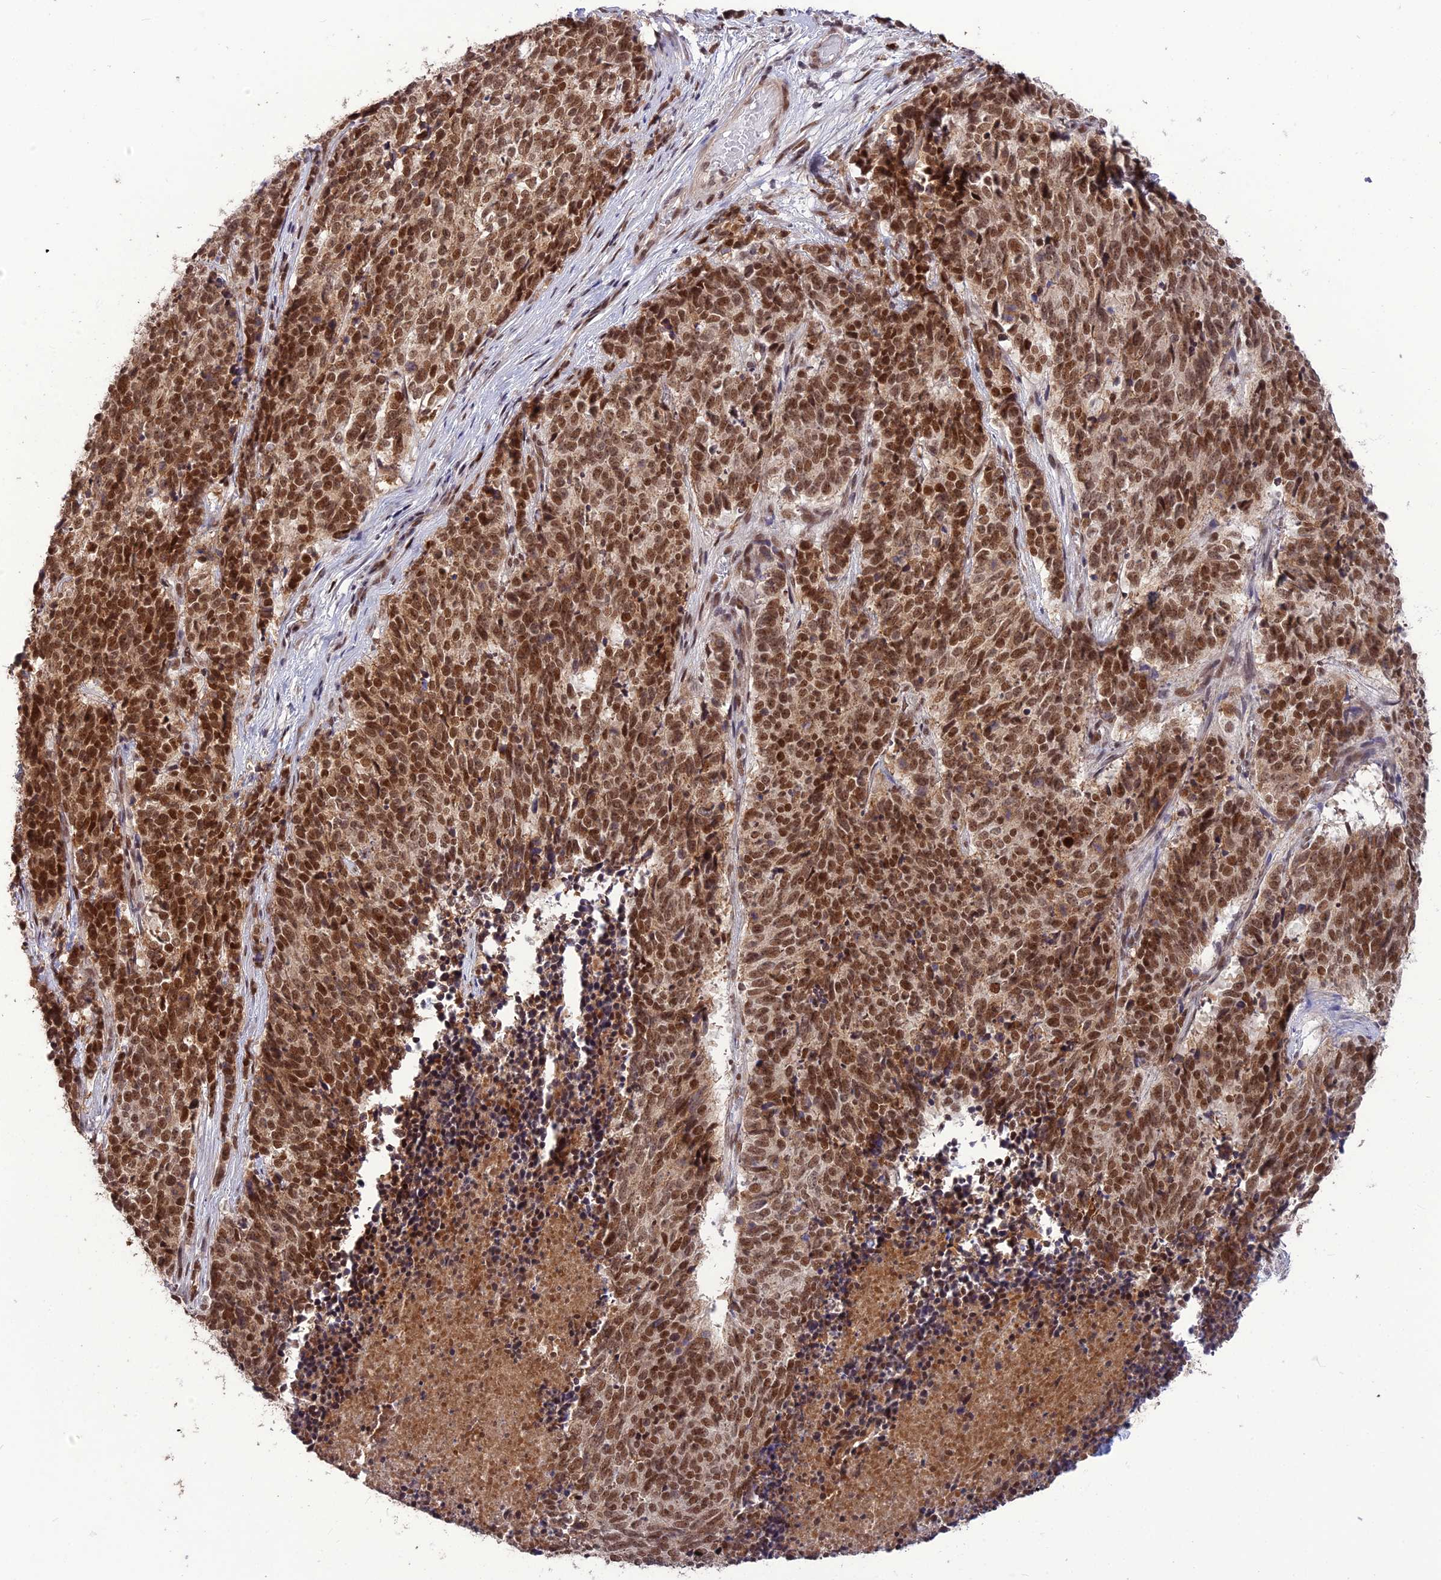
{"staining": {"intensity": "strong", "quantity": ">75%", "location": "nuclear"}, "tissue": "cervical cancer", "cell_type": "Tumor cells", "image_type": "cancer", "snomed": [{"axis": "morphology", "description": "Squamous cell carcinoma, NOS"}, {"axis": "topography", "description": "Cervix"}], "caption": "A brown stain highlights strong nuclear expression of a protein in human cervical cancer tumor cells.", "gene": "DIS3", "patient": {"sex": "female", "age": 29}}